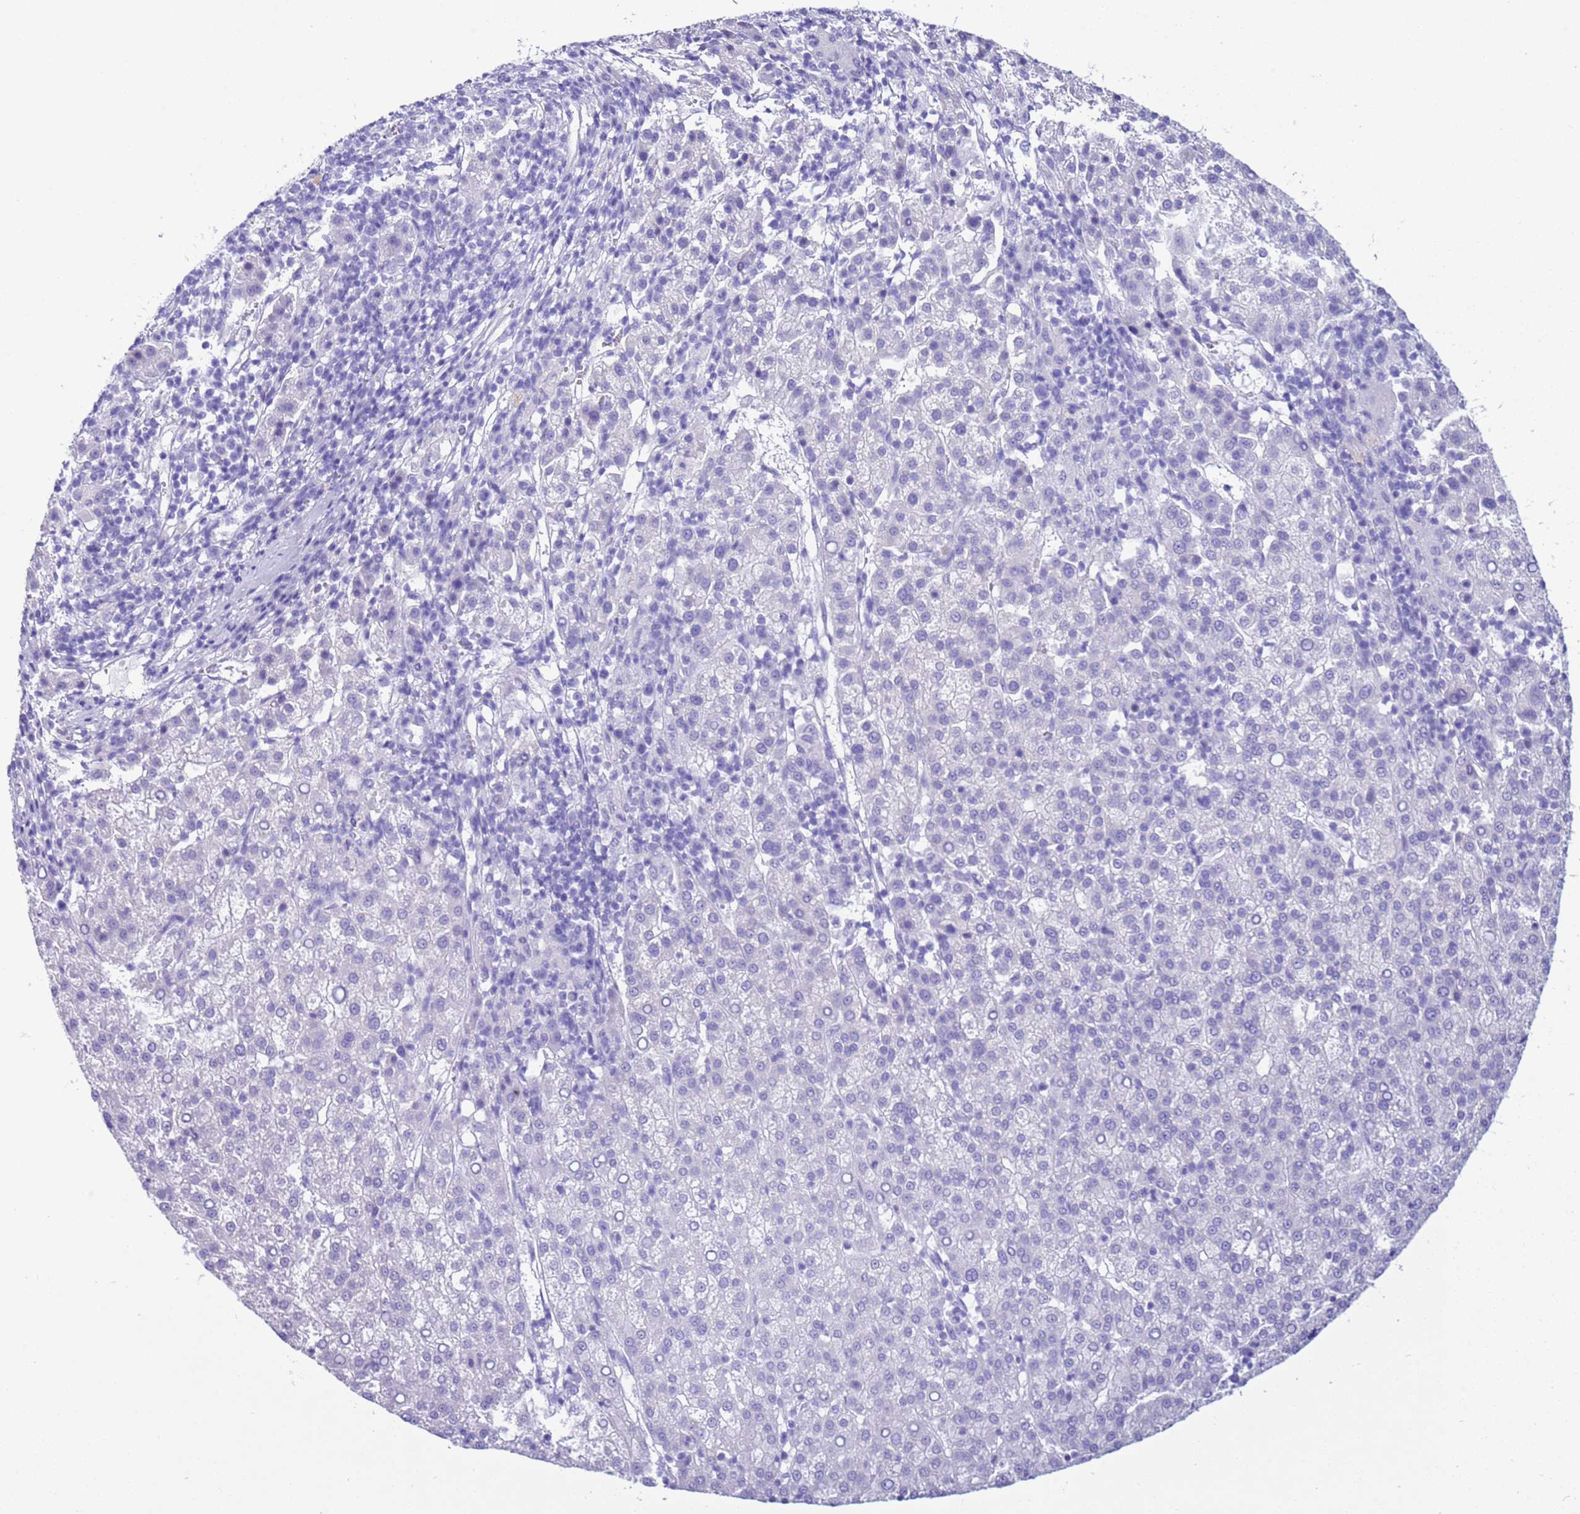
{"staining": {"intensity": "negative", "quantity": "none", "location": "none"}, "tissue": "liver cancer", "cell_type": "Tumor cells", "image_type": "cancer", "snomed": [{"axis": "morphology", "description": "Carcinoma, Hepatocellular, NOS"}, {"axis": "topography", "description": "Liver"}], "caption": "An immunohistochemistry (IHC) image of hepatocellular carcinoma (liver) is shown. There is no staining in tumor cells of hepatocellular carcinoma (liver).", "gene": "CPB1", "patient": {"sex": "female", "age": 58}}